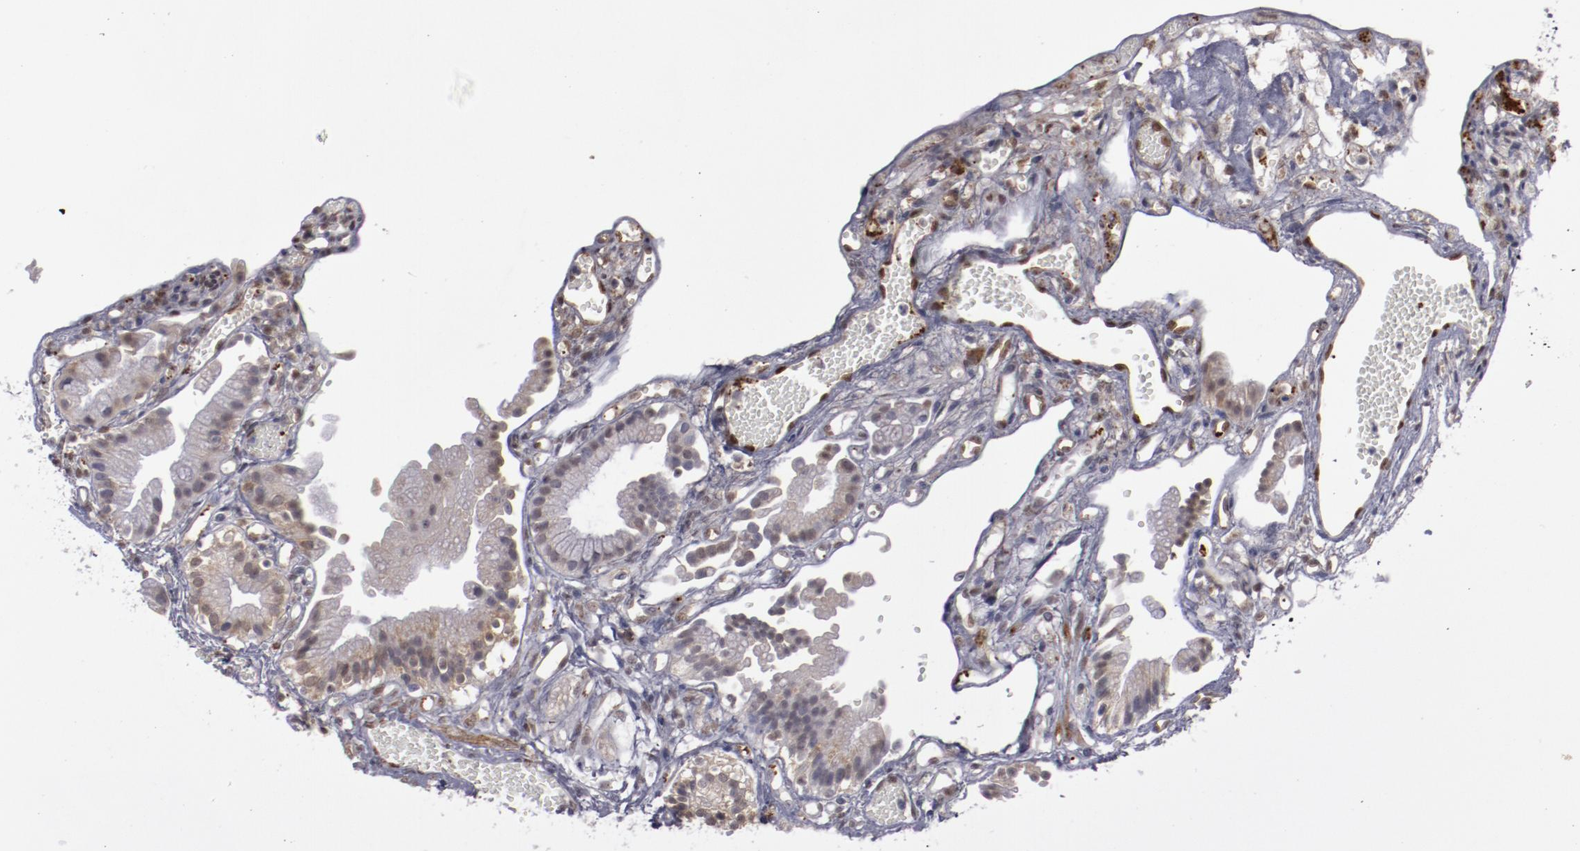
{"staining": {"intensity": "negative", "quantity": "none", "location": "none"}, "tissue": "gallbladder", "cell_type": "Glandular cells", "image_type": "normal", "snomed": [{"axis": "morphology", "description": "Normal tissue, NOS"}, {"axis": "topography", "description": "Gallbladder"}], "caption": "Immunohistochemistry (IHC) photomicrograph of normal gallbladder stained for a protein (brown), which displays no positivity in glandular cells. (Brightfield microscopy of DAB IHC at high magnification).", "gene": "LEF1", "patient": {"sex": "male", "age": 65}}